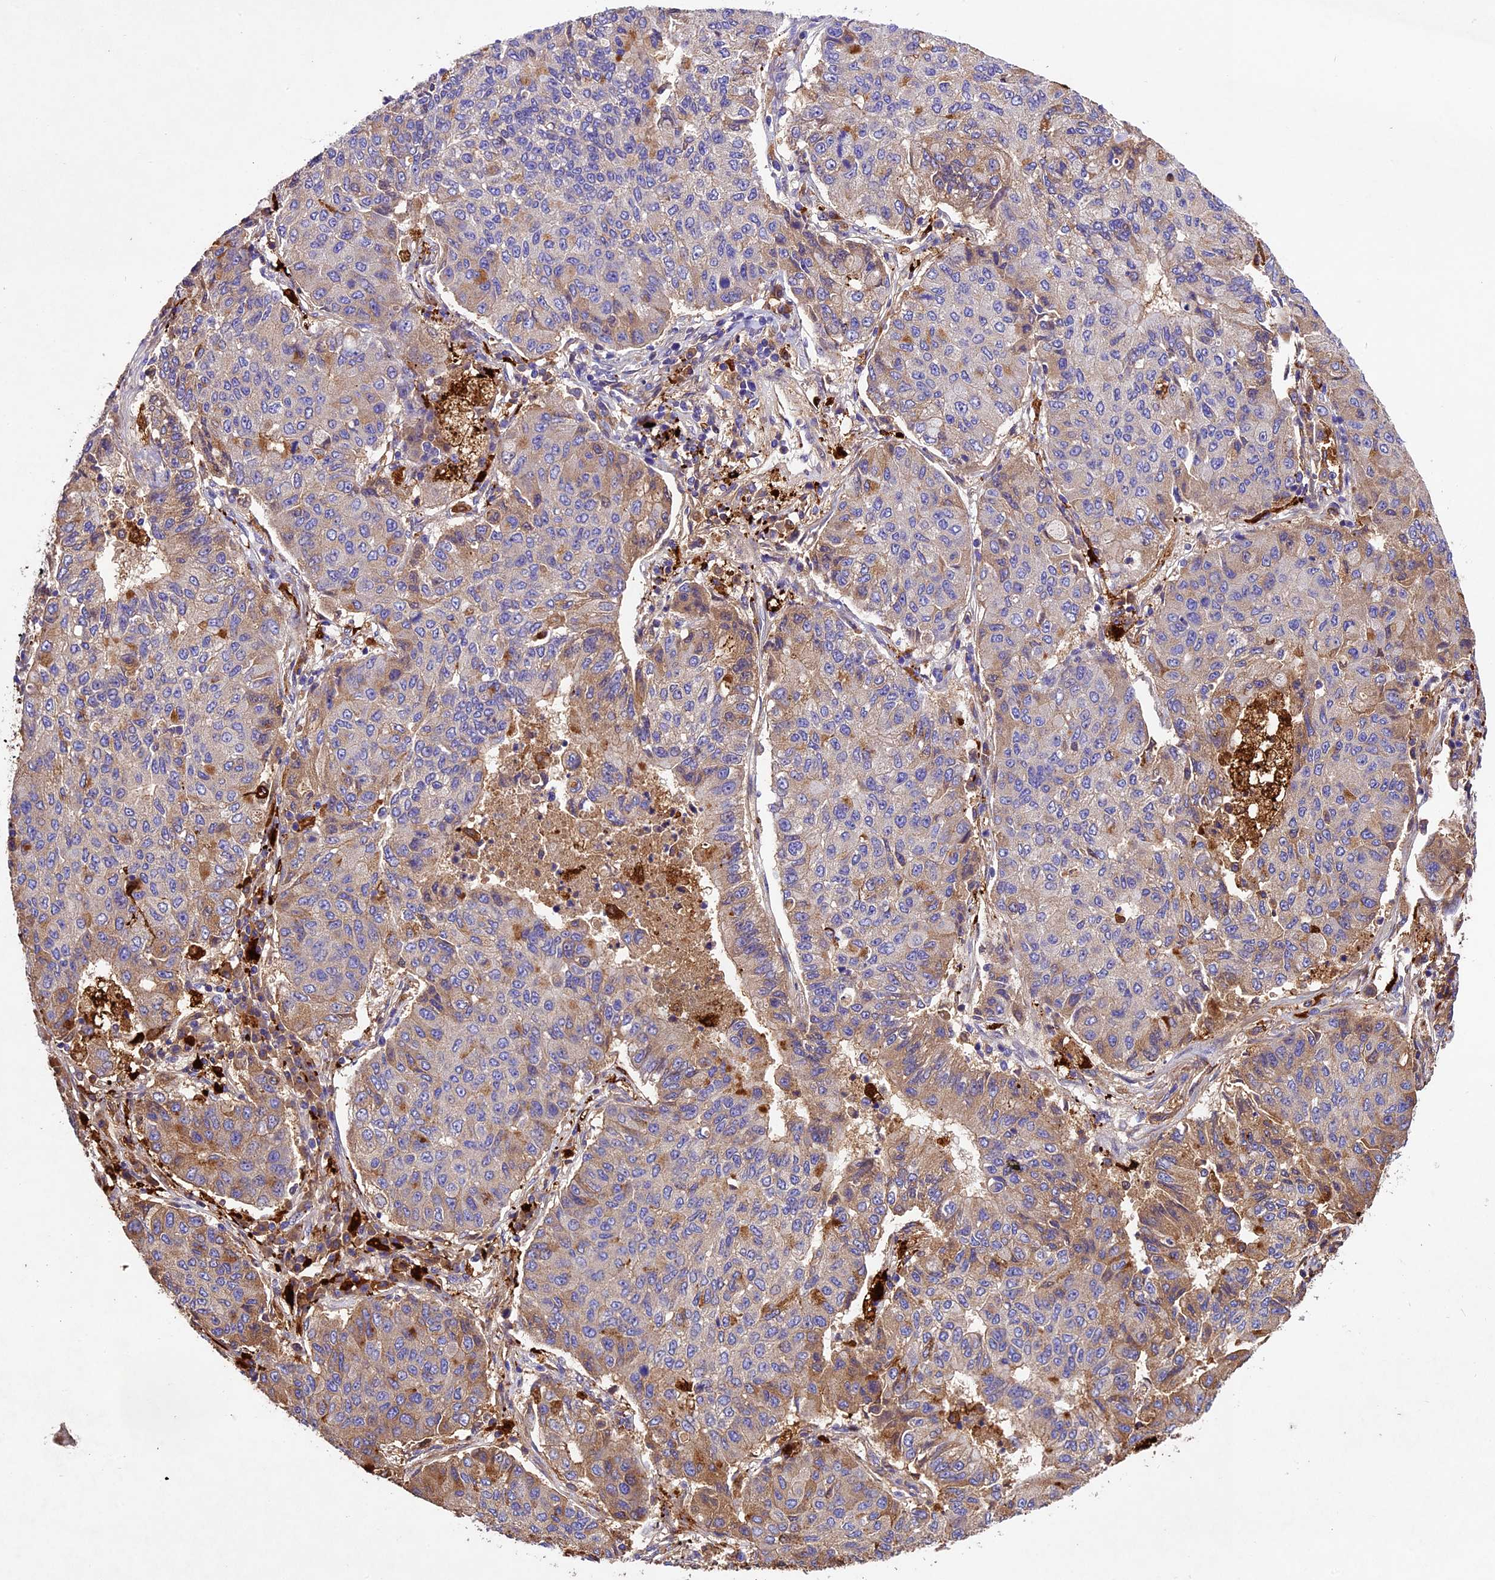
{"staining": {"intensity": "moderate", "quantity": "<25%", "location": "cytoplasmic/membranous"}, "tissue": "lung cancer", "cell_type": "Tumor cells", "image_type": "cancer", "snomed": [{"axis": "morphology", "description": "Squamous cell carcinoma, NOS"}, {"axis": "topography", "description": "Lung"}], "caption": "Protein analysis of lung cancer (squamous cell carcinoma) tissue exhibits moderate cytoplasmic/membranous positivity in approximately <25% of tumor cells.", "gene": "CILP2", "patient": {"sex": "male", "age": 74}}